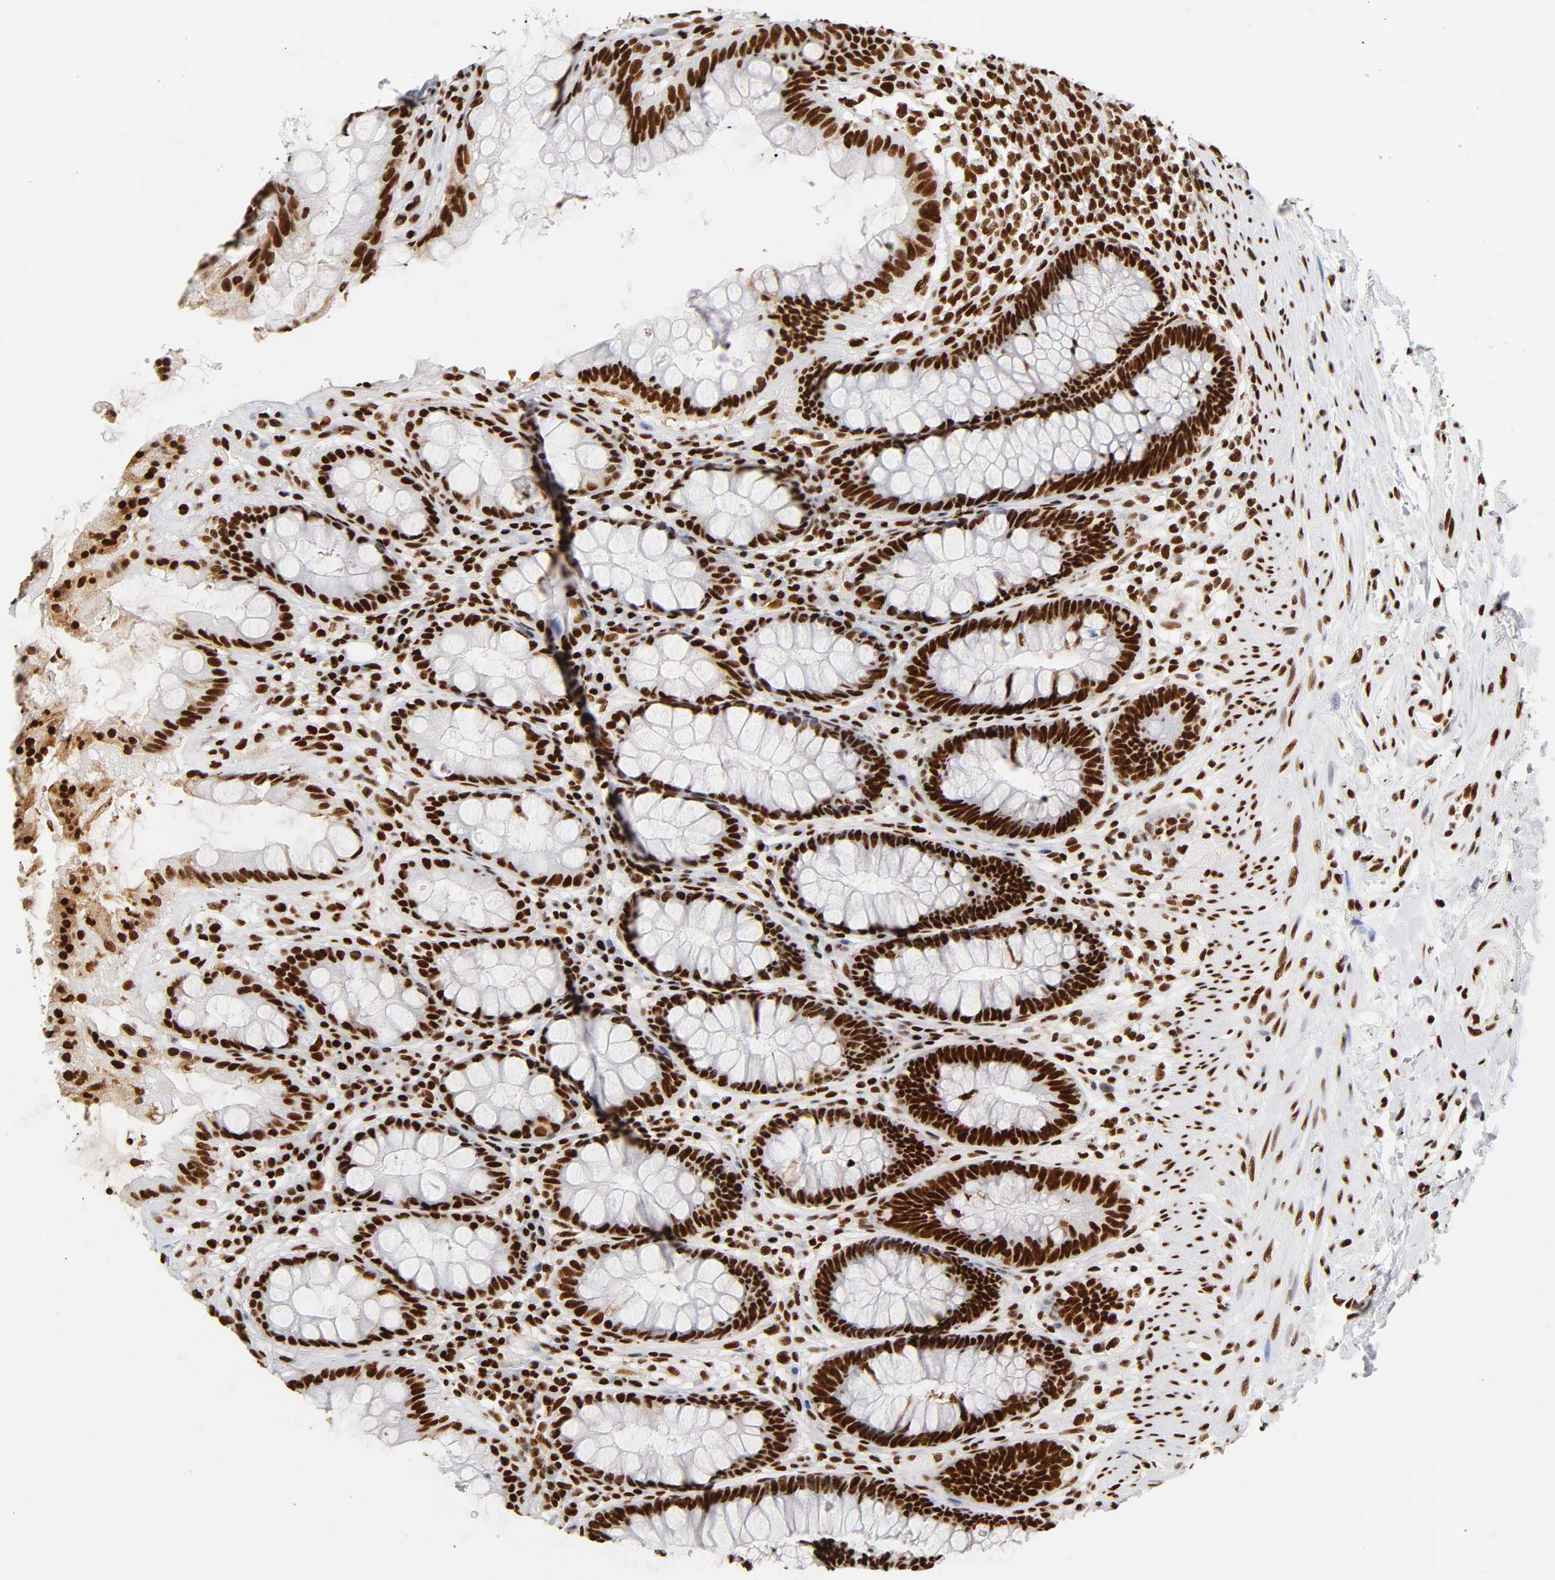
{"staining": {"intensity": "strong", "quantity": ">75%", "location": "nuclear"}, "tissue": "rectum", "cell_type": "Glandular cells", "image_type": "normal", "snomed": [{"axis": "morphology", "description": "Normal tissue, NOS"}, {"axis": "topography", "description": "Rectum"}], "caption": "Benign rectum shows strong nuclear staining in about >75% of glandular cells, visualized by immunohistochemistry. (DAB = brown stain, brightfield microscopy at high magnification).", "gene": "XRCC6", "patient": {"sex": "female", "age": 46}}